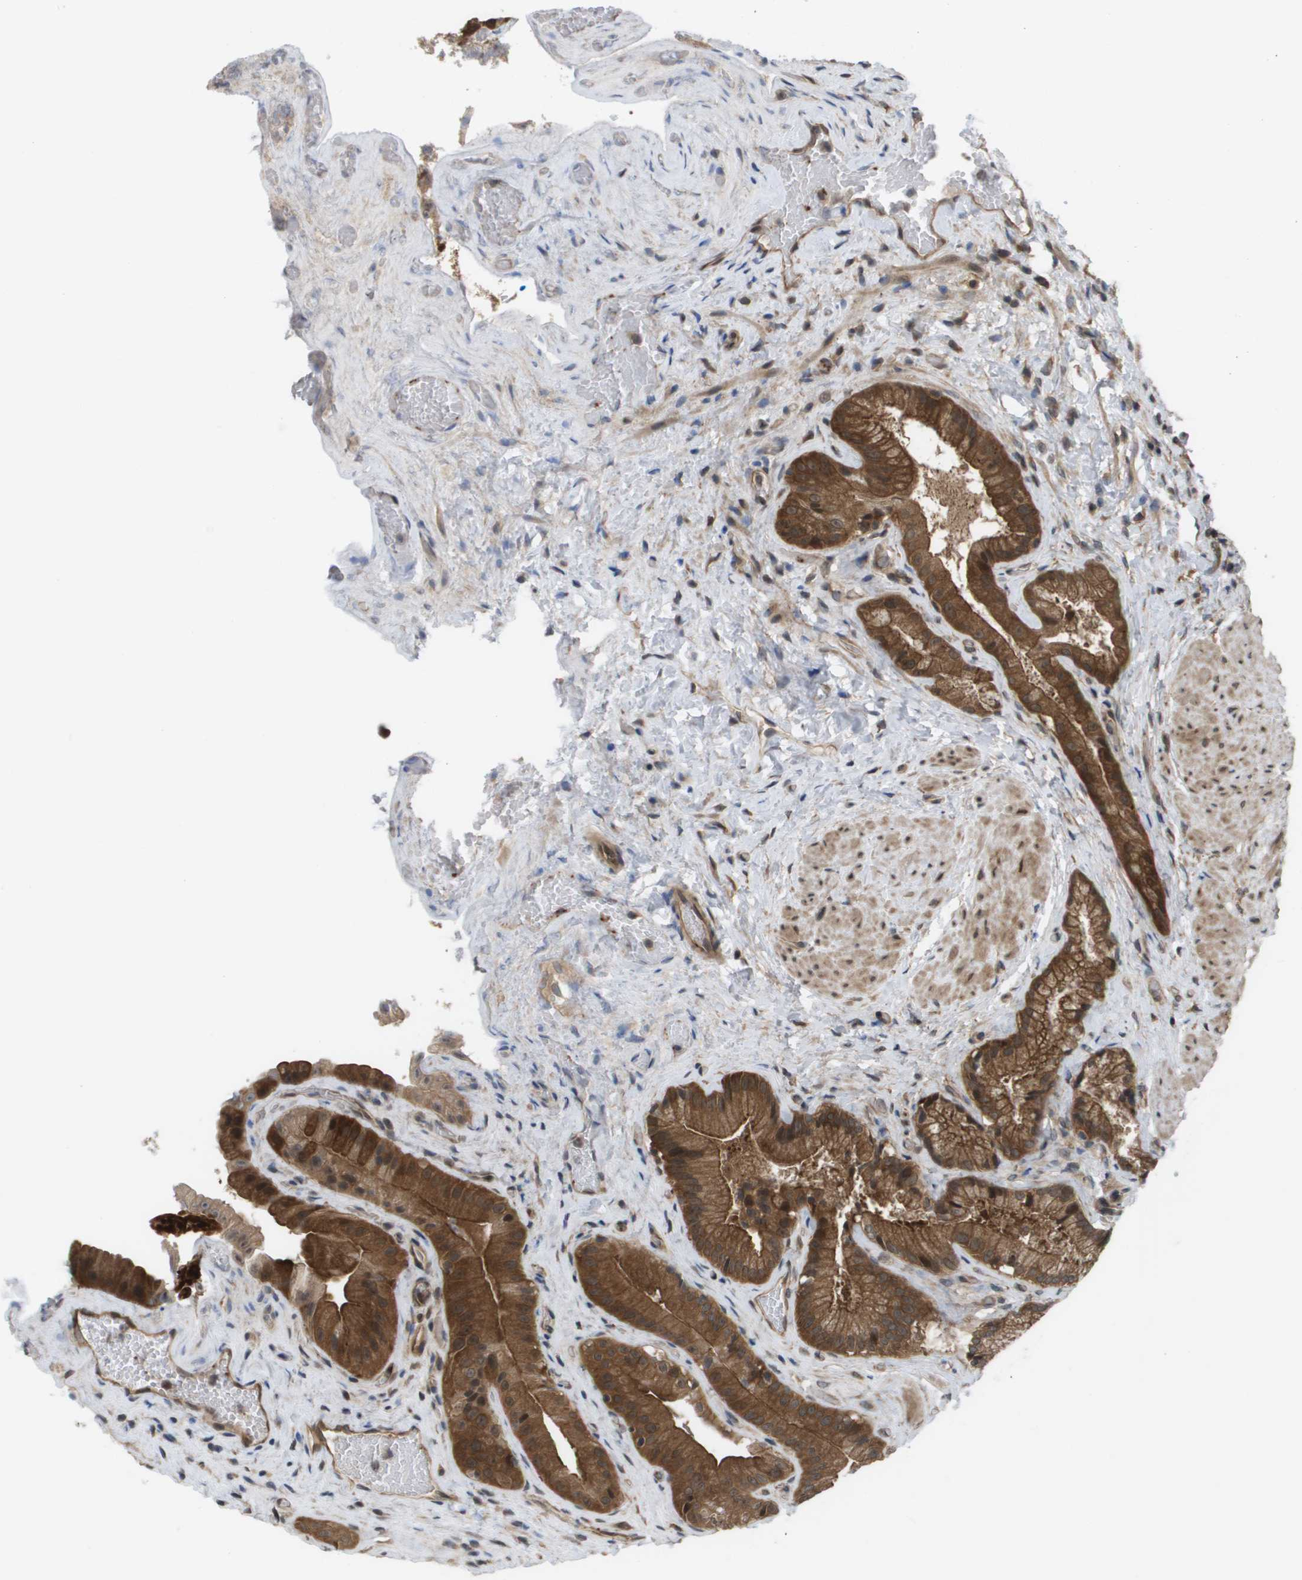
{"staining": {"intensity": "strong", "quantity": ">75%", "location": "cytoplasmic/membranous,nuclear"}, "tissue": "gallbladder", "cell_type": "Glandular cells", "image_type": "normal", "snomed": [{"axis": "morphology", "description": "Normal tissue, NOS"}, {"axis": "topography", "description": "Gallbladder"}], "caption": "A high amount of strong cytoplasmic/membranous,nuclear expression is appreciated in approximately >75% of glandular cells in normal gallbladder. Nuclei are stained in blue.", "gene": "CTPS2", "patient": {"sex": "male", "age": 49}}